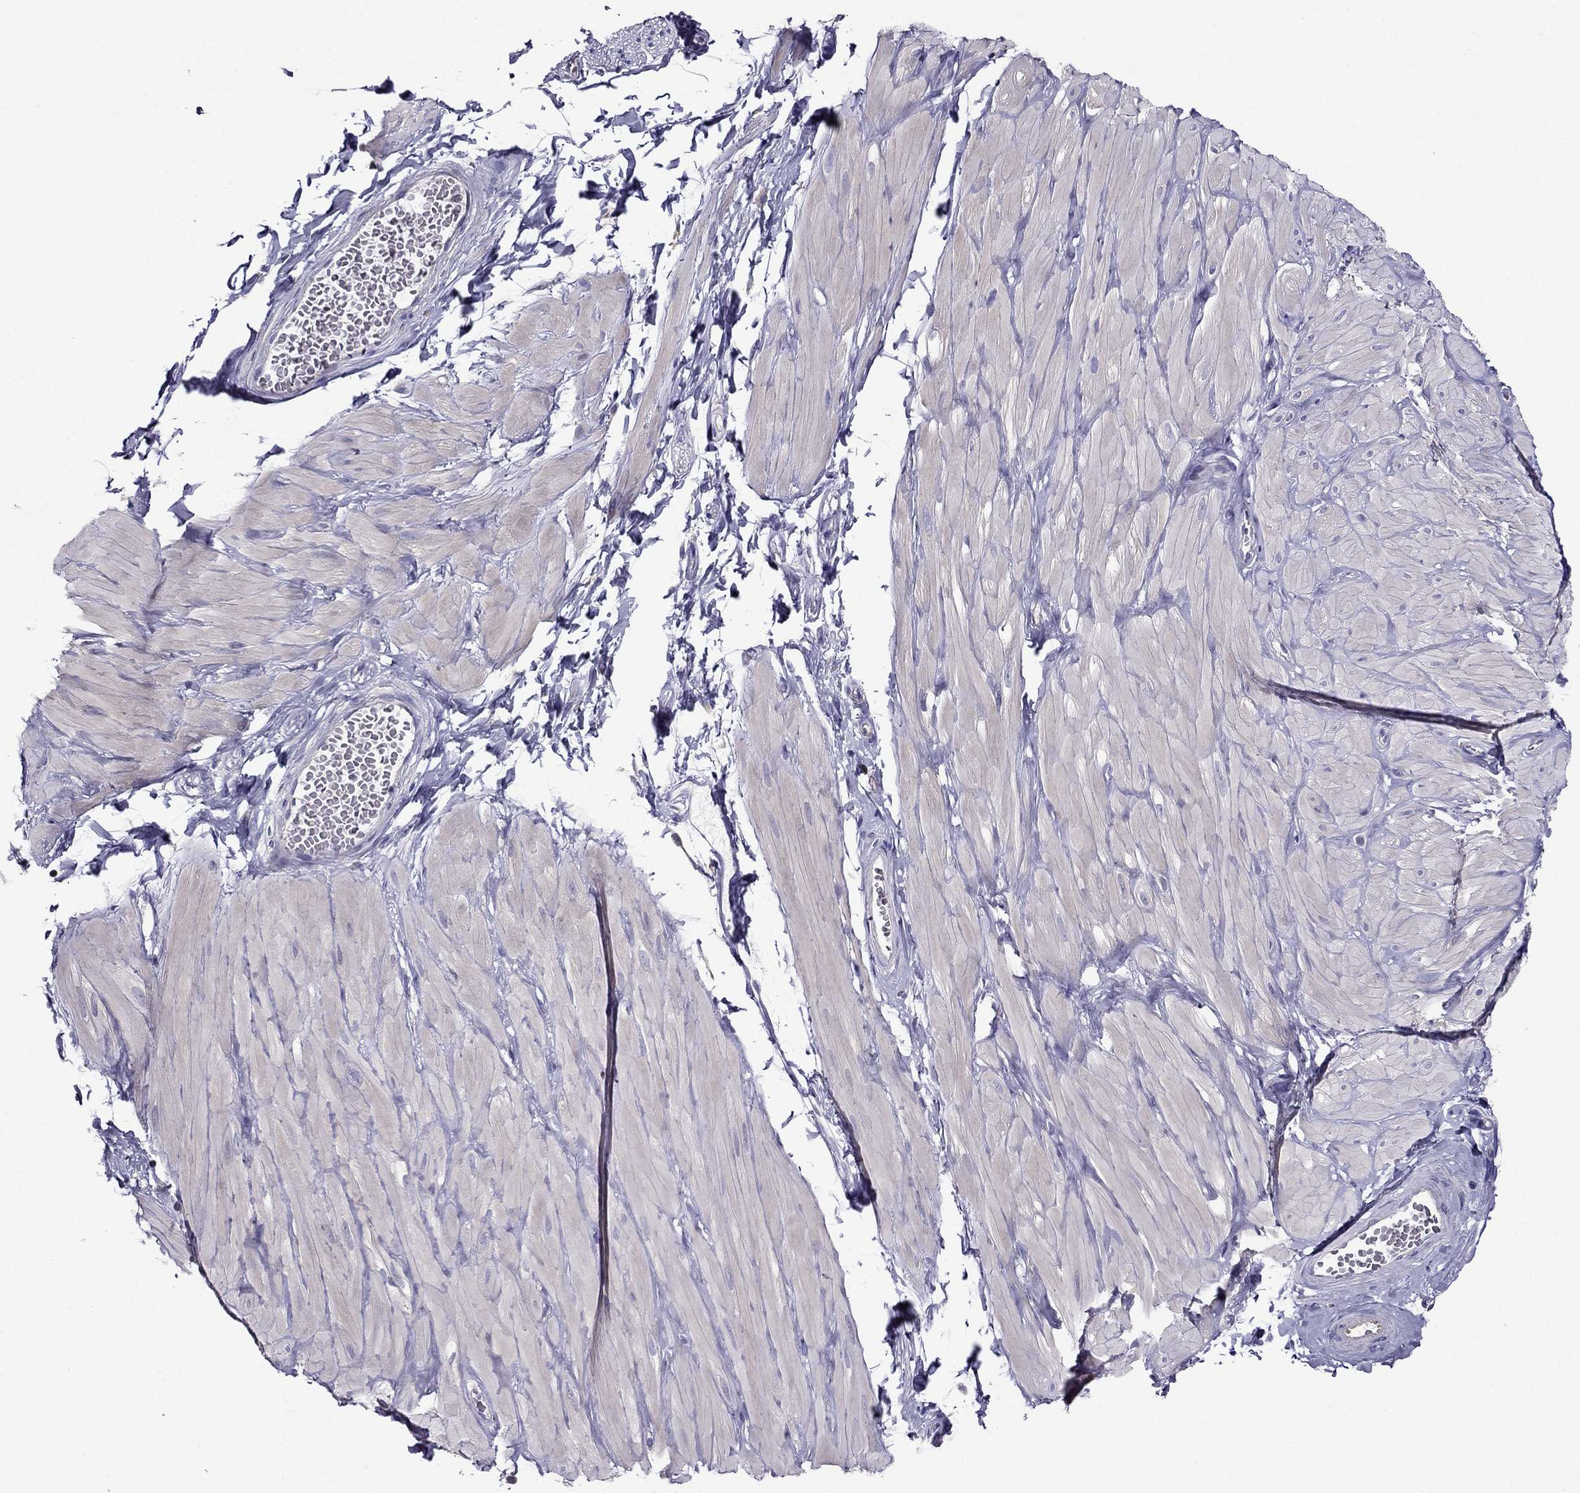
{"staining": {"intensity": "negative", "quantity": "none", "location": "none"}, "tissue": "adipose tissue", "cell_type": "Adipocytes", "image_type": "normal", "snomed": [{"axis": "morphology", "description": "Normal tissue, NOS"}, {"axis": "topography", "description": "Smooth muscle"}, {"axis": "topography", "description": "Peripheral nerve tissue"}], "caption": "Human adipose tissue stained for a protein using immunohistochemistry demonstrates no expression in adipocytes.", "gene": "AAK1", "patient": {"sex": "male", "age": 22}}